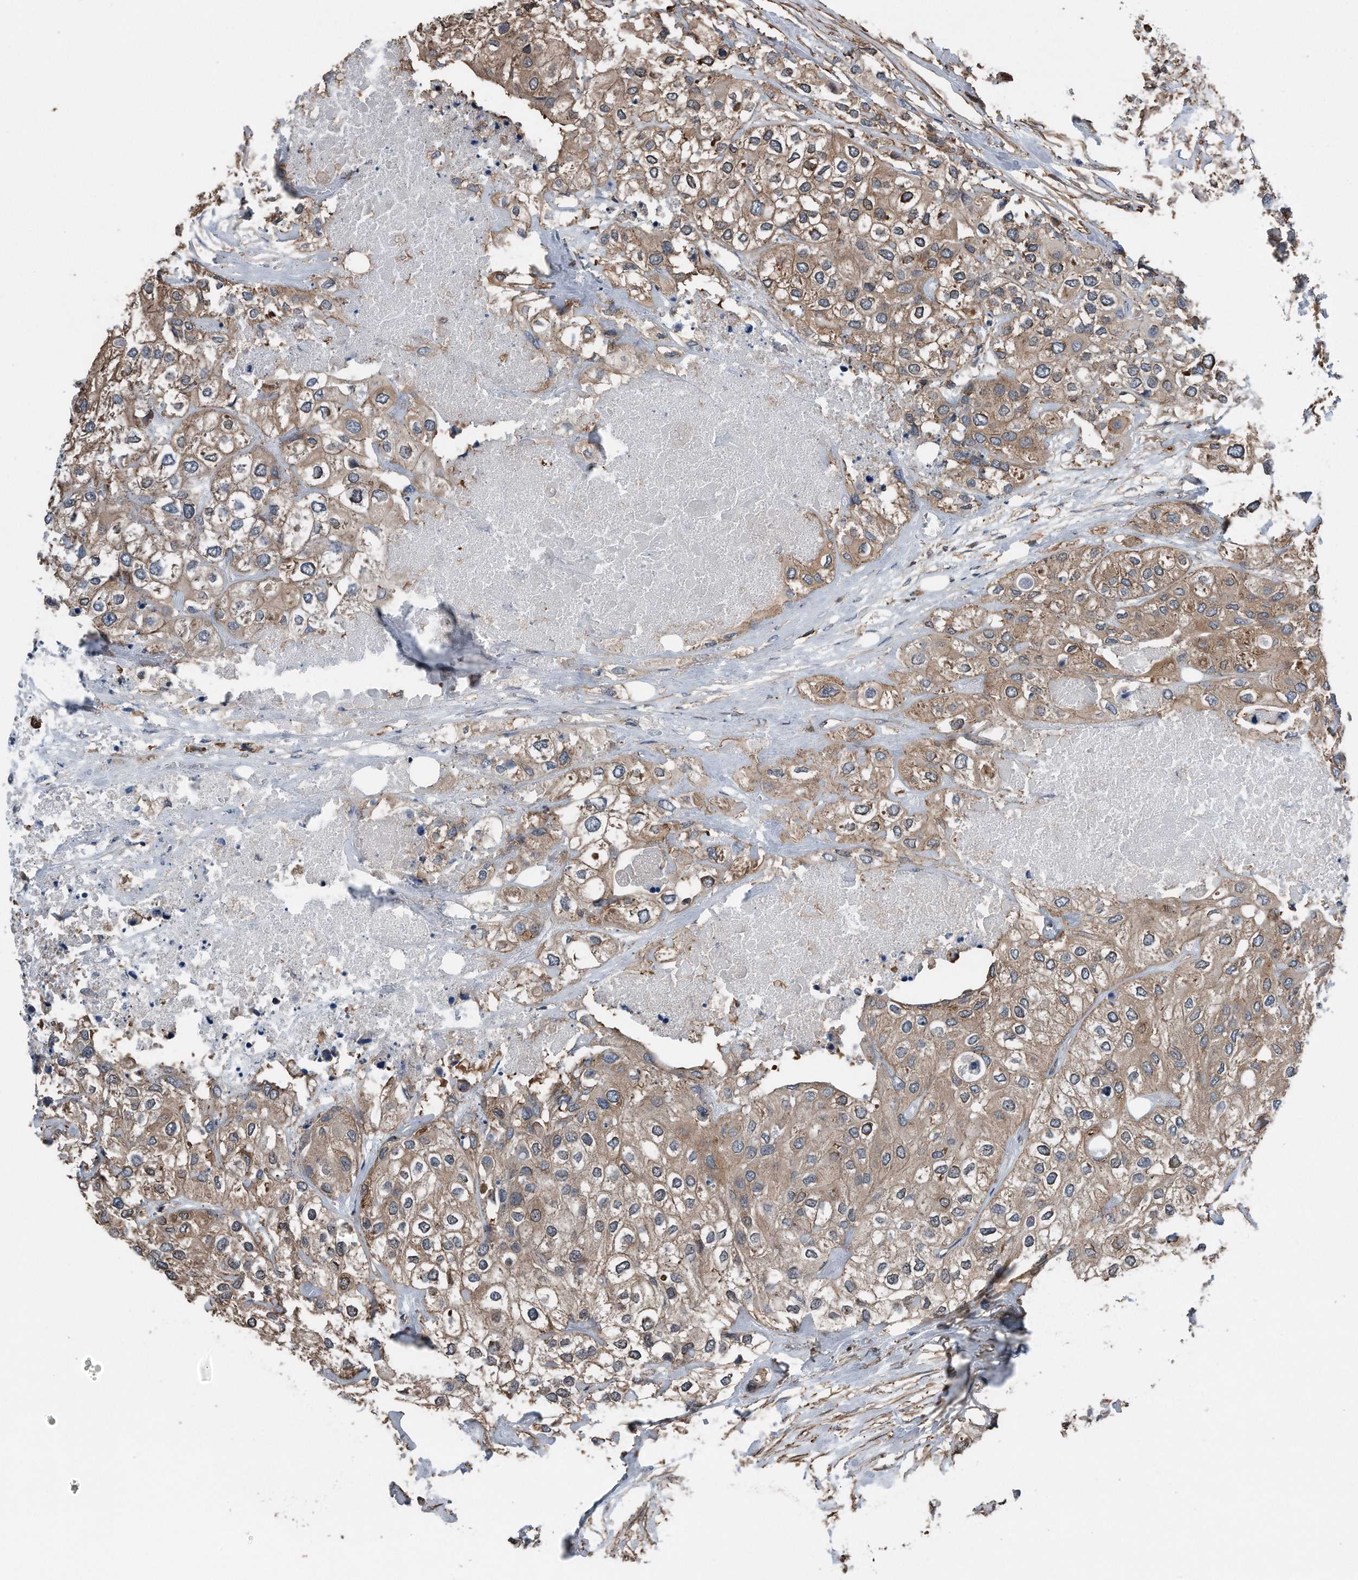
{"staining": {"intensity": "moderate", "quantity": ">75%", "location": "cytoplasmic/membranous"}, "tissue": "urothelial cancer", "cell_type": "Tumor cells", "image_type": "cancer", "snomed": [{"axis": "morphology", "description": "Urothelial carcinoma, High grade"}, {"axis": "topography", "description": "Urinary bladder"}], "caption": "High-grade urothelial carcinoma tissue exhibits moderate cytoplasmic/membranous staining in approximately >75% of tumor cells", "gene": "RSPO3", "patient": {"sex": "male", "age": 64}}